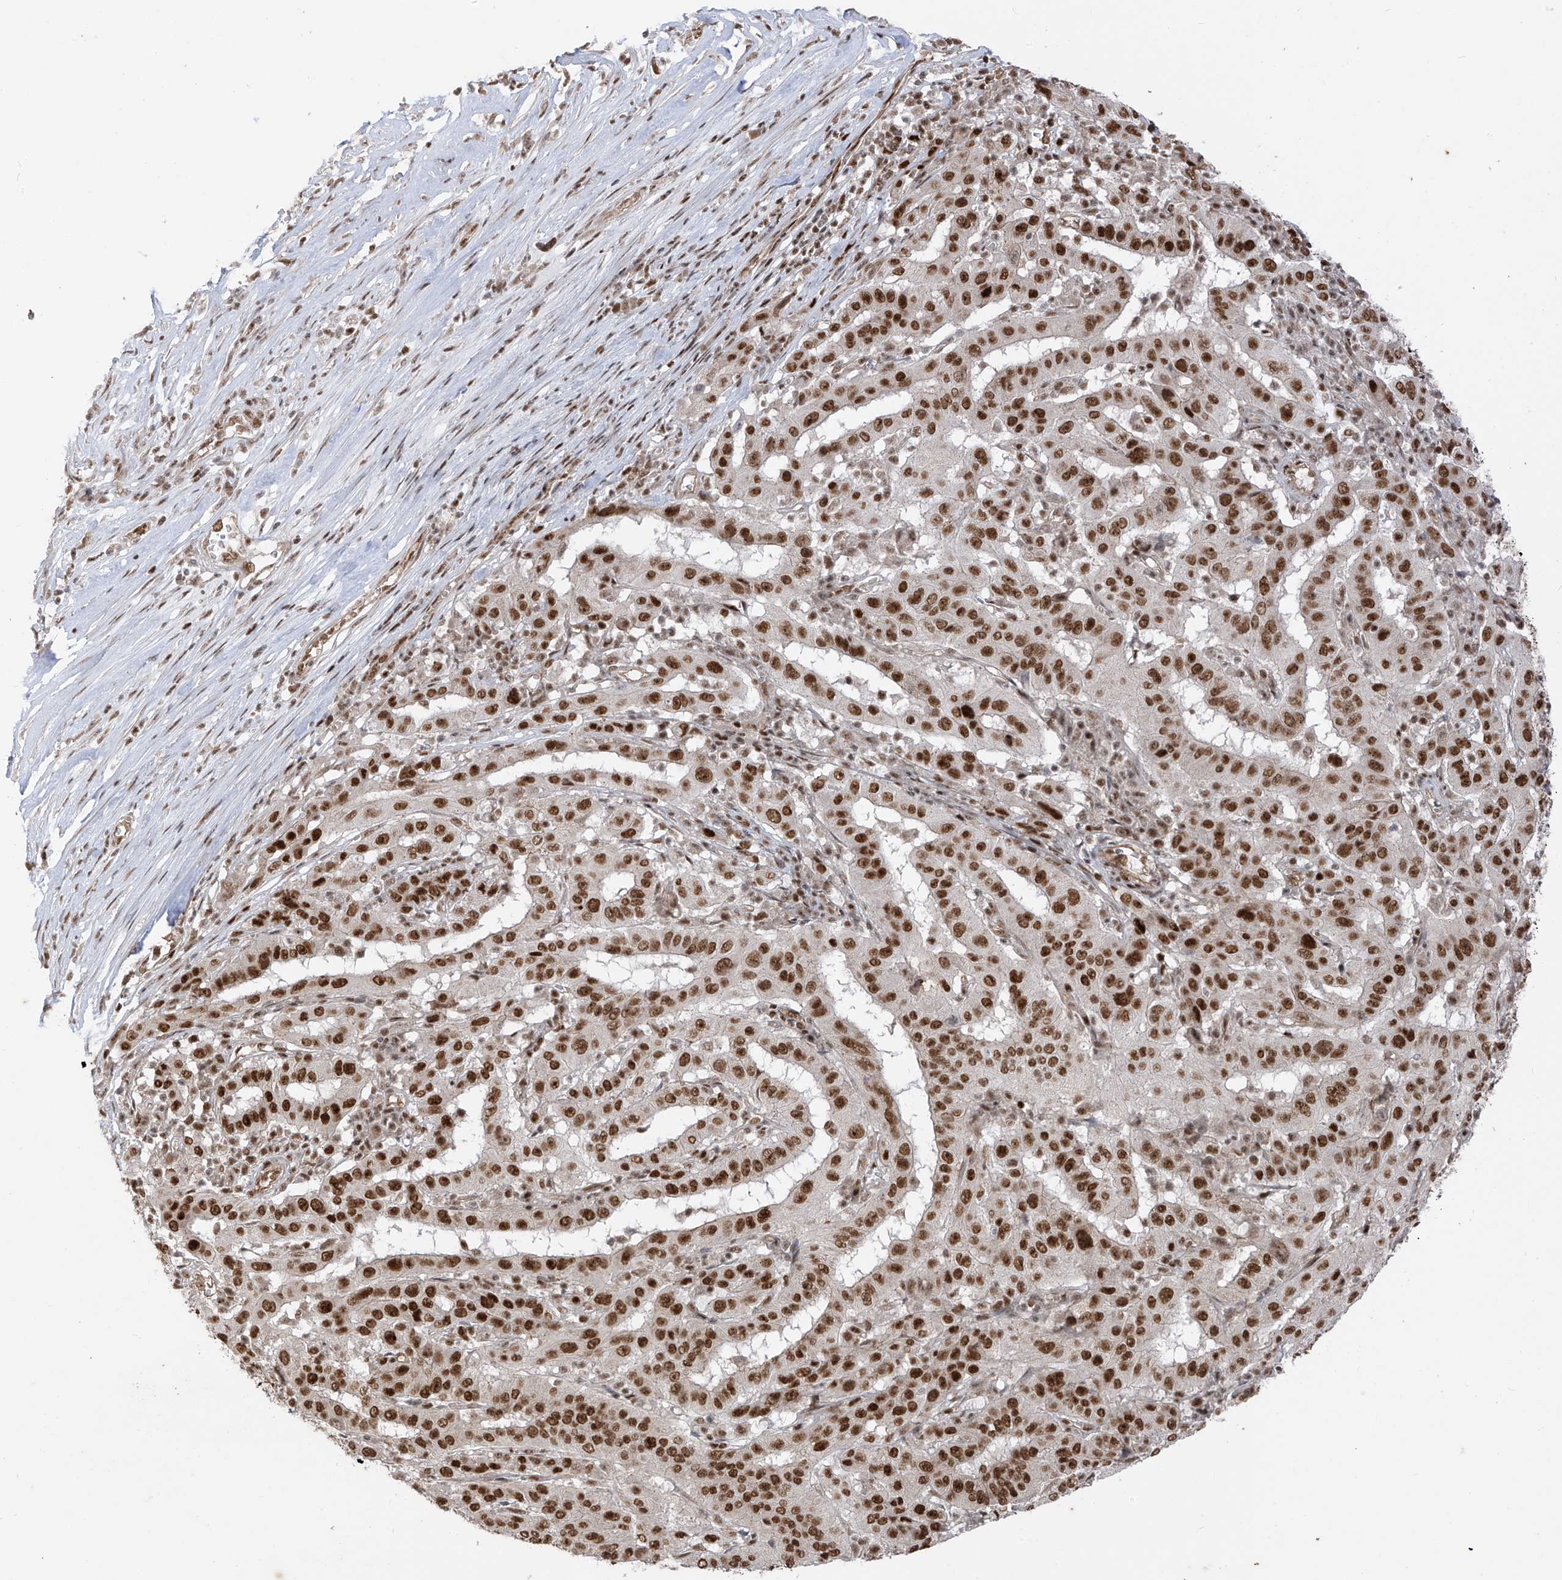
{"staining": {"intensity": "strong", "quantity": ">75%", "location": "nuclear"}, "tissue": "pancreatic cancer", "cell_type": "Tumor cells", "image_type": "cancer", "snomed": [{"axis": "morphology", "description": "Adenocarcinoma, NOS"}, {"axis": "topography", "description": "Pancreas"}], "caption": "Immunohistochemistry (IHC) (DAB) staining of human adenocarcinoma (pancreatic) demonstrates strong nuclear protein positivity in approximately >75% of tumor cells.", "gene": "ARHGEF3", "patient": {"sex": "male", "age": 63}}